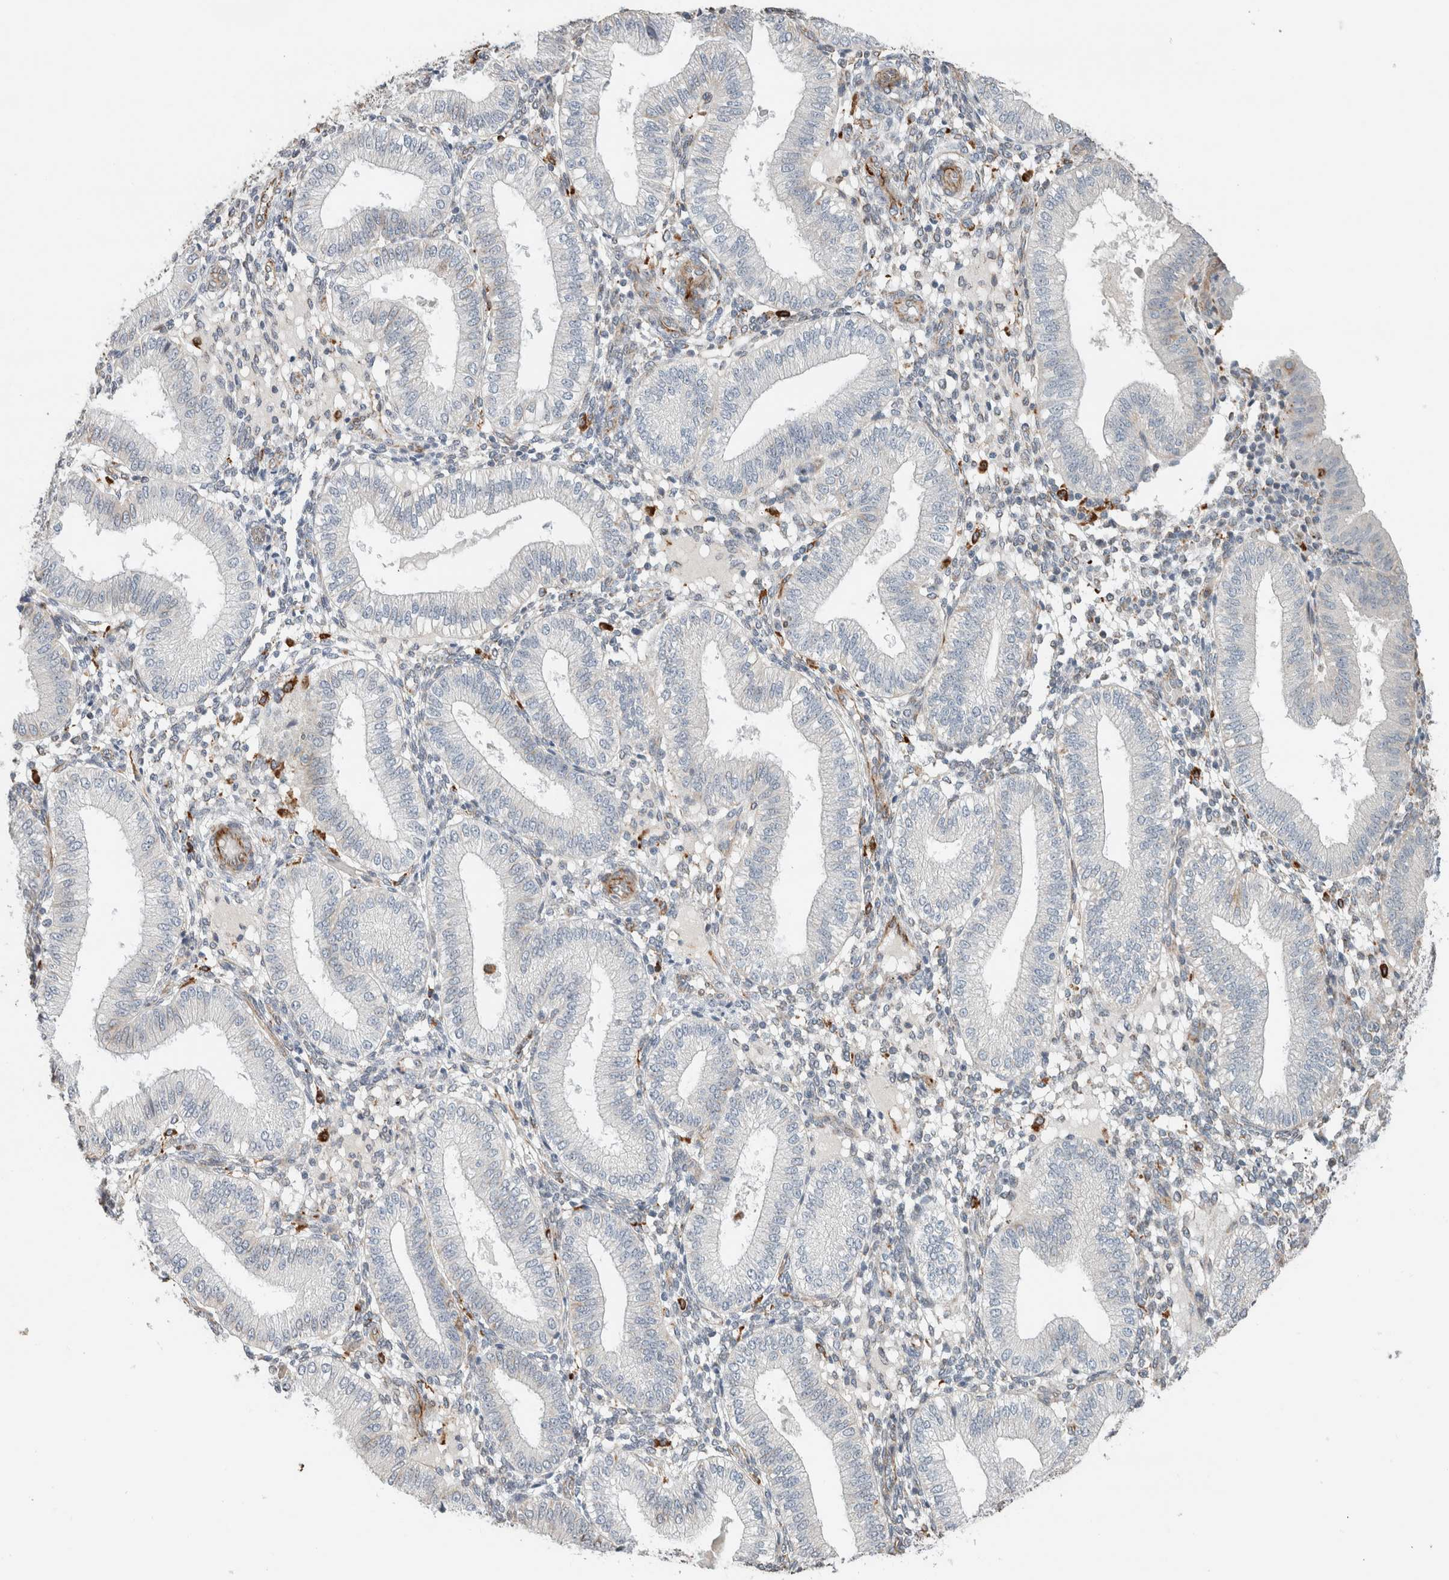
{"staining": {"intensity": "moderate", "quantity": "<25%", "location": "cytoplasmic/membranous"}, "tissue": "endometrium", "cell_type": "Cells in endometrial stroma", "image_type": "normal", "snomed": [{"axis": "morphology", "description": "Normal tissue, NOS"}, {"axis": "topography", "description": "Endometrium"}], "caption": "This histopathology image exhibits benign endometrium stained with IHC to label a protein in brown. The cytoplasmic/membranous of cells in endometrial stroma show moderate positivity for the protein. Nuclei are counter-stained blue.", "gene": "LY86", "patient": {"sex": "female", "age": 39}}